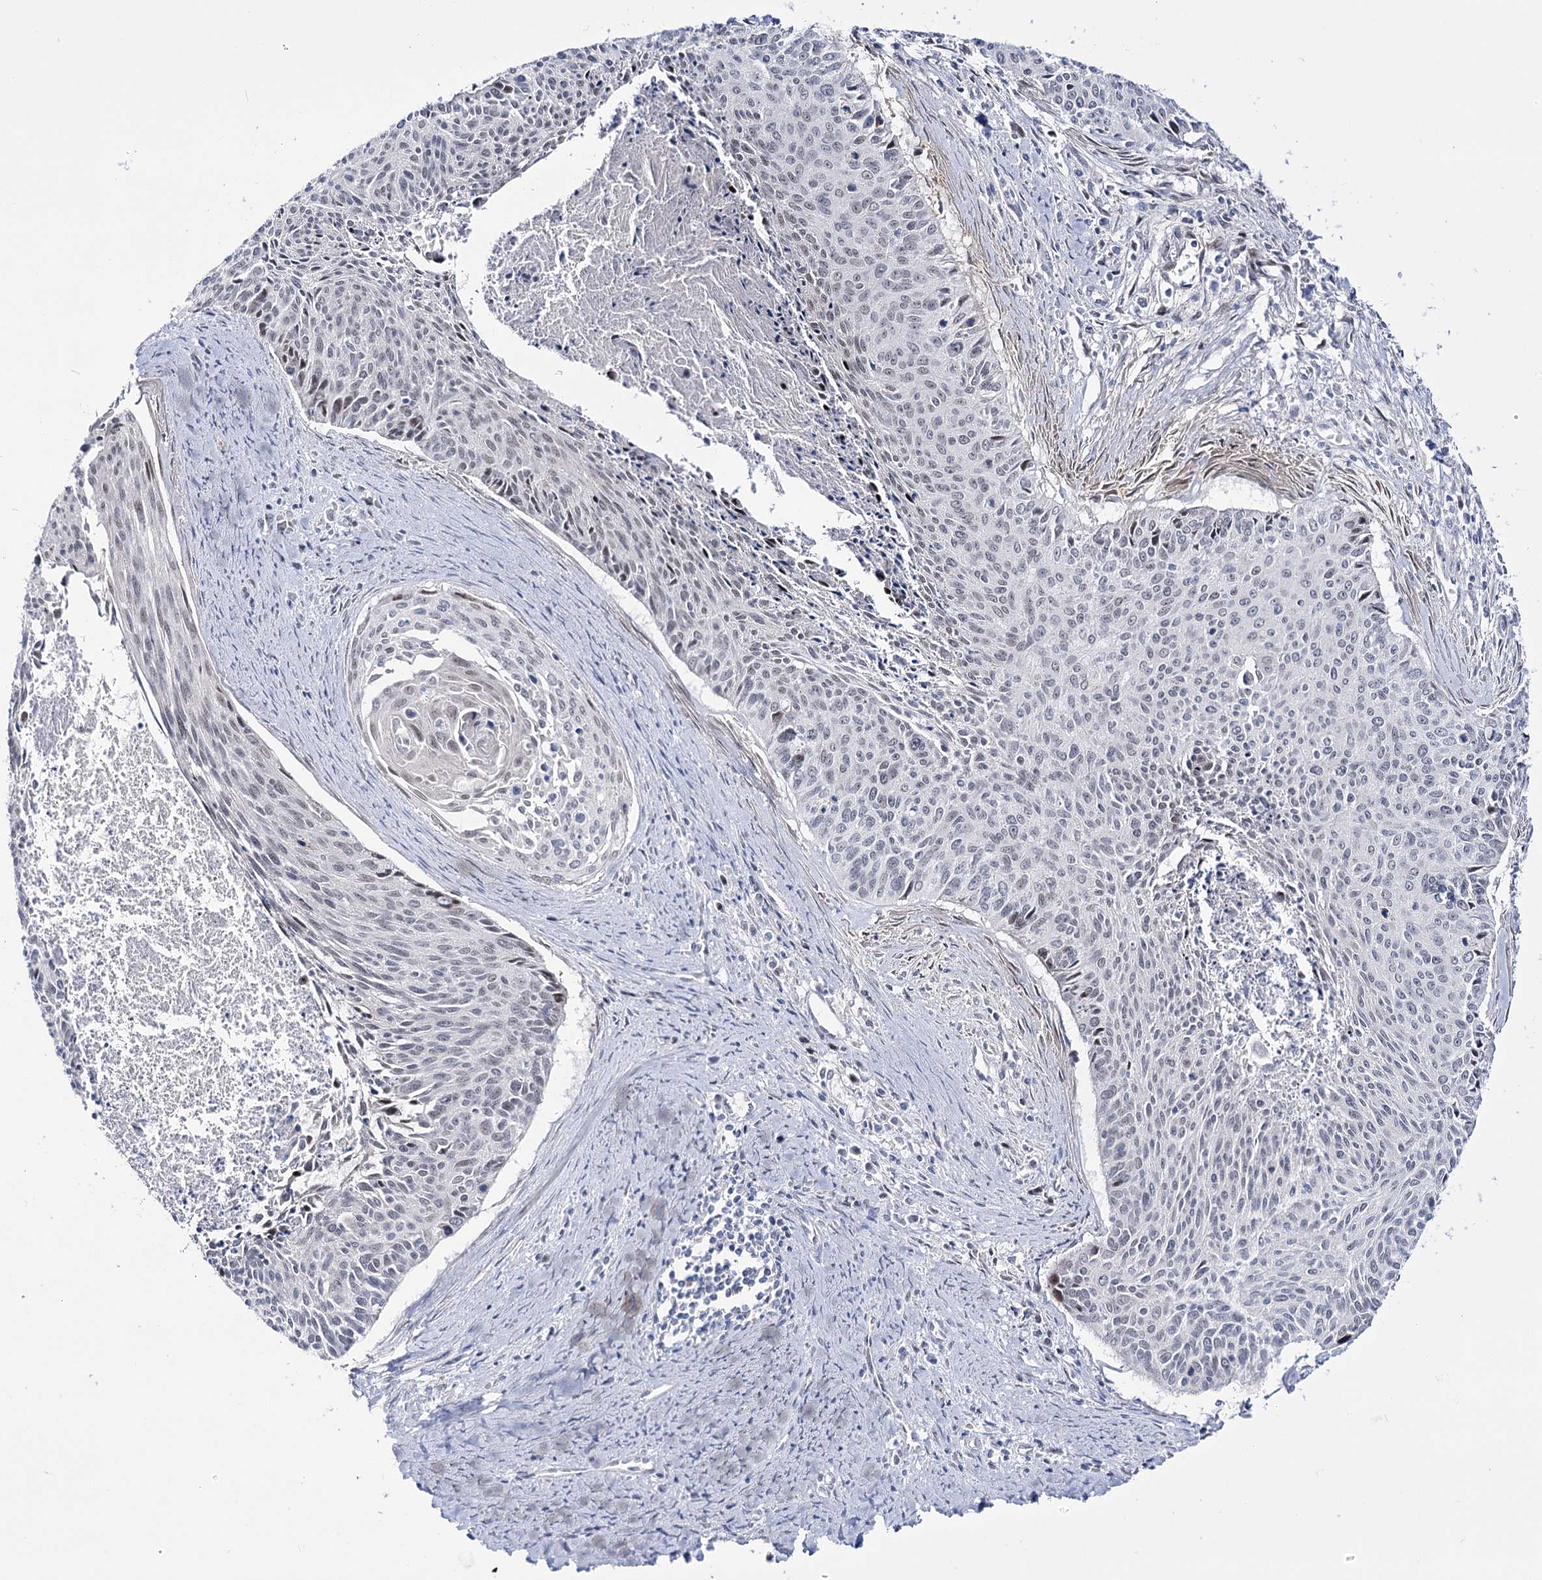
{"staining": {"intensity": "weak", "quantity": "<25%", "location": "nuclear"}, "tissue": "cervical cancer", "cell_type": "Tumor cells", "image_type": "cancer", "snomed": [{"axis": "morphology", "description": "Squamous cell carcinoma, NOS"}, {"axis": "topography", "description": "Cervix"}], "caption": "A histopathology image of cervical cancer stained for a protein shows no brown staining in tumor cells.", "gene": "RBM15B", "patient": {"sex": "female", "age": 55}}